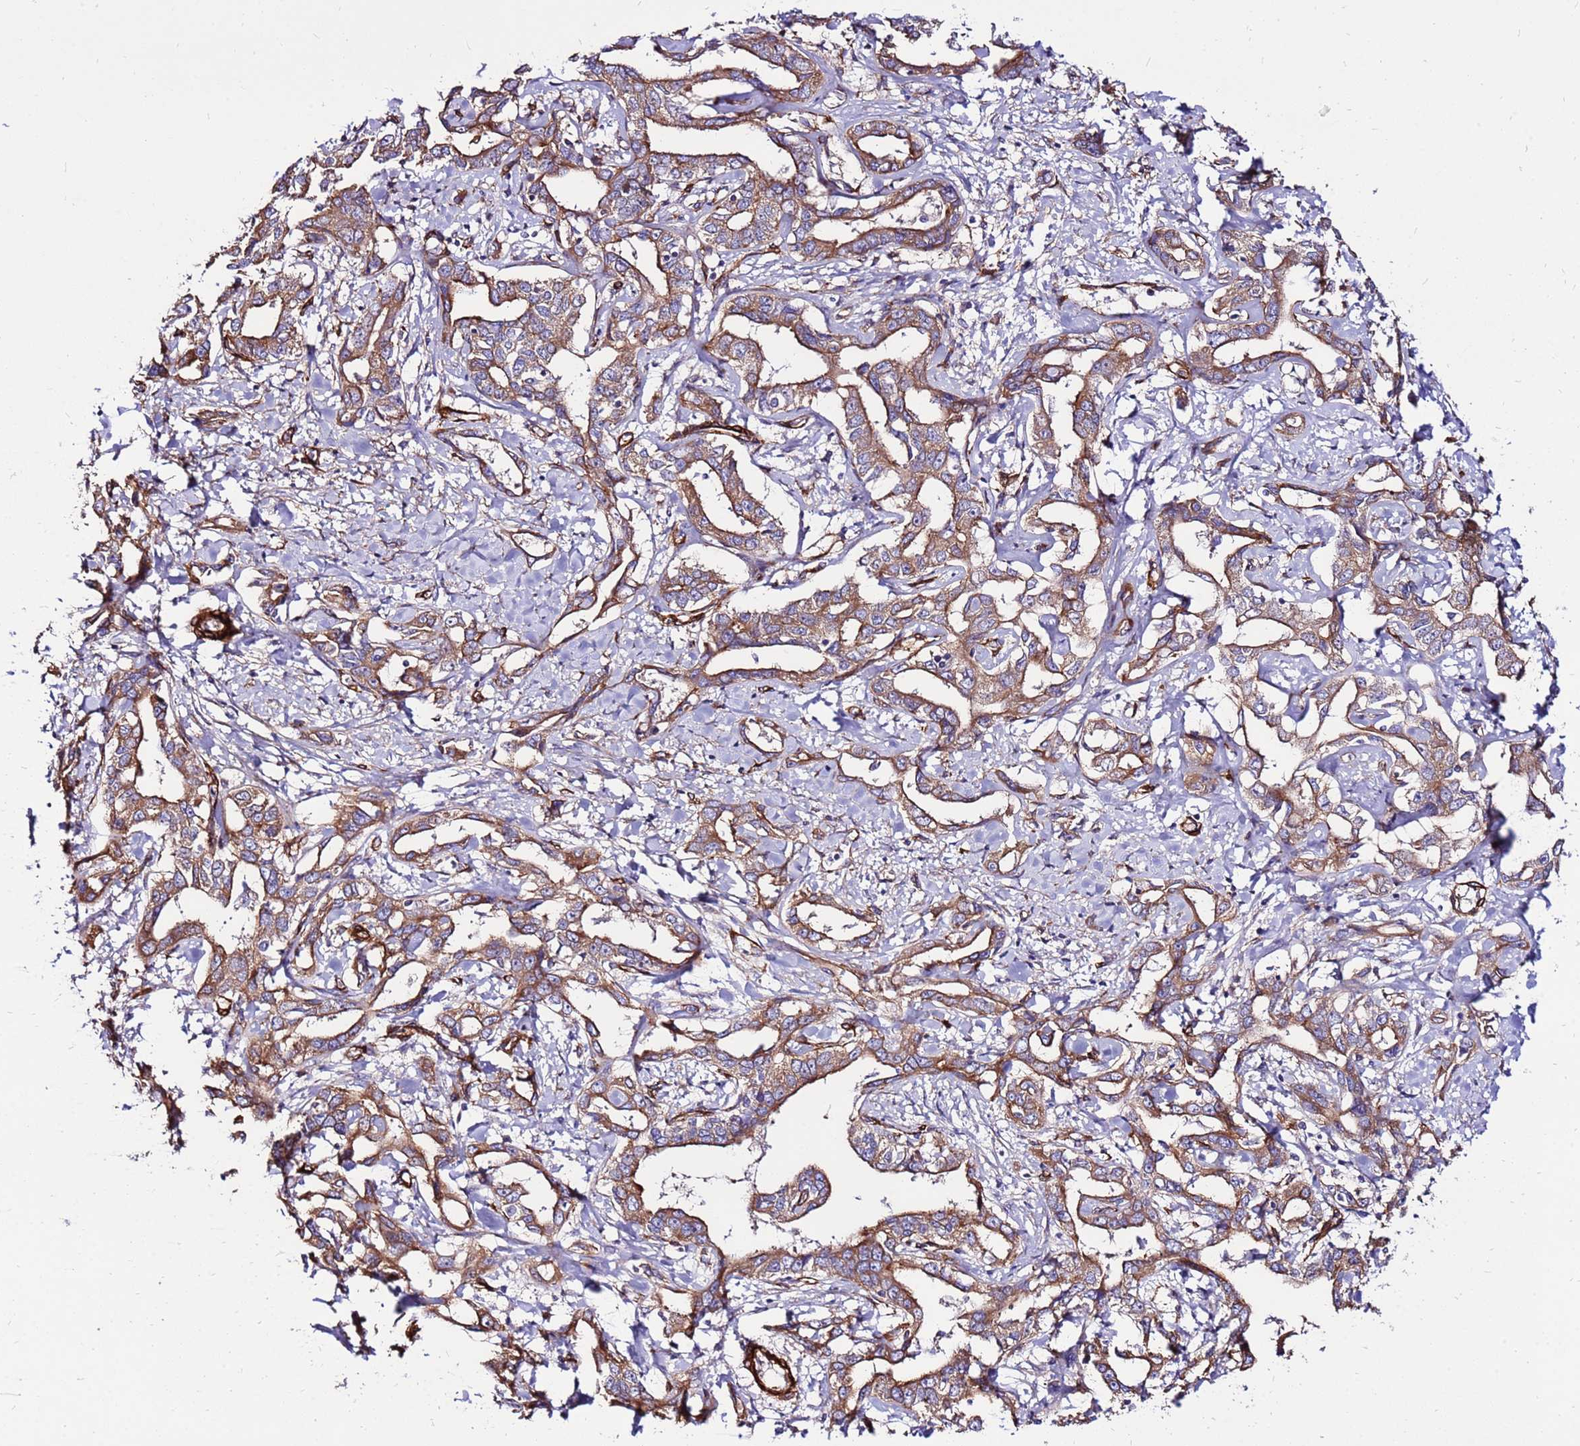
{"staining": {"intensity": "moderate", "quantity": ">75%", "location": "cytoplasmic/membranous"}, "tissue": "liver cancer", "cell_type": "Tumor cells", "image_type": "cancer", "snomed": [{"axis": "morphology", "description": "Cholangiocarcinoma"}, {"axis": "topography", "description": "Liver"}], "caption": "Immunohistochemistry (IHC) photomicrograph of human liver cancer stained for a protein (brown), which exhibits medium levels of moderate cytoplasmic/membranous staining in about >75% of tumor cells.", "gene": "EI24", "patient": {"sex": "male", "age": 59}}